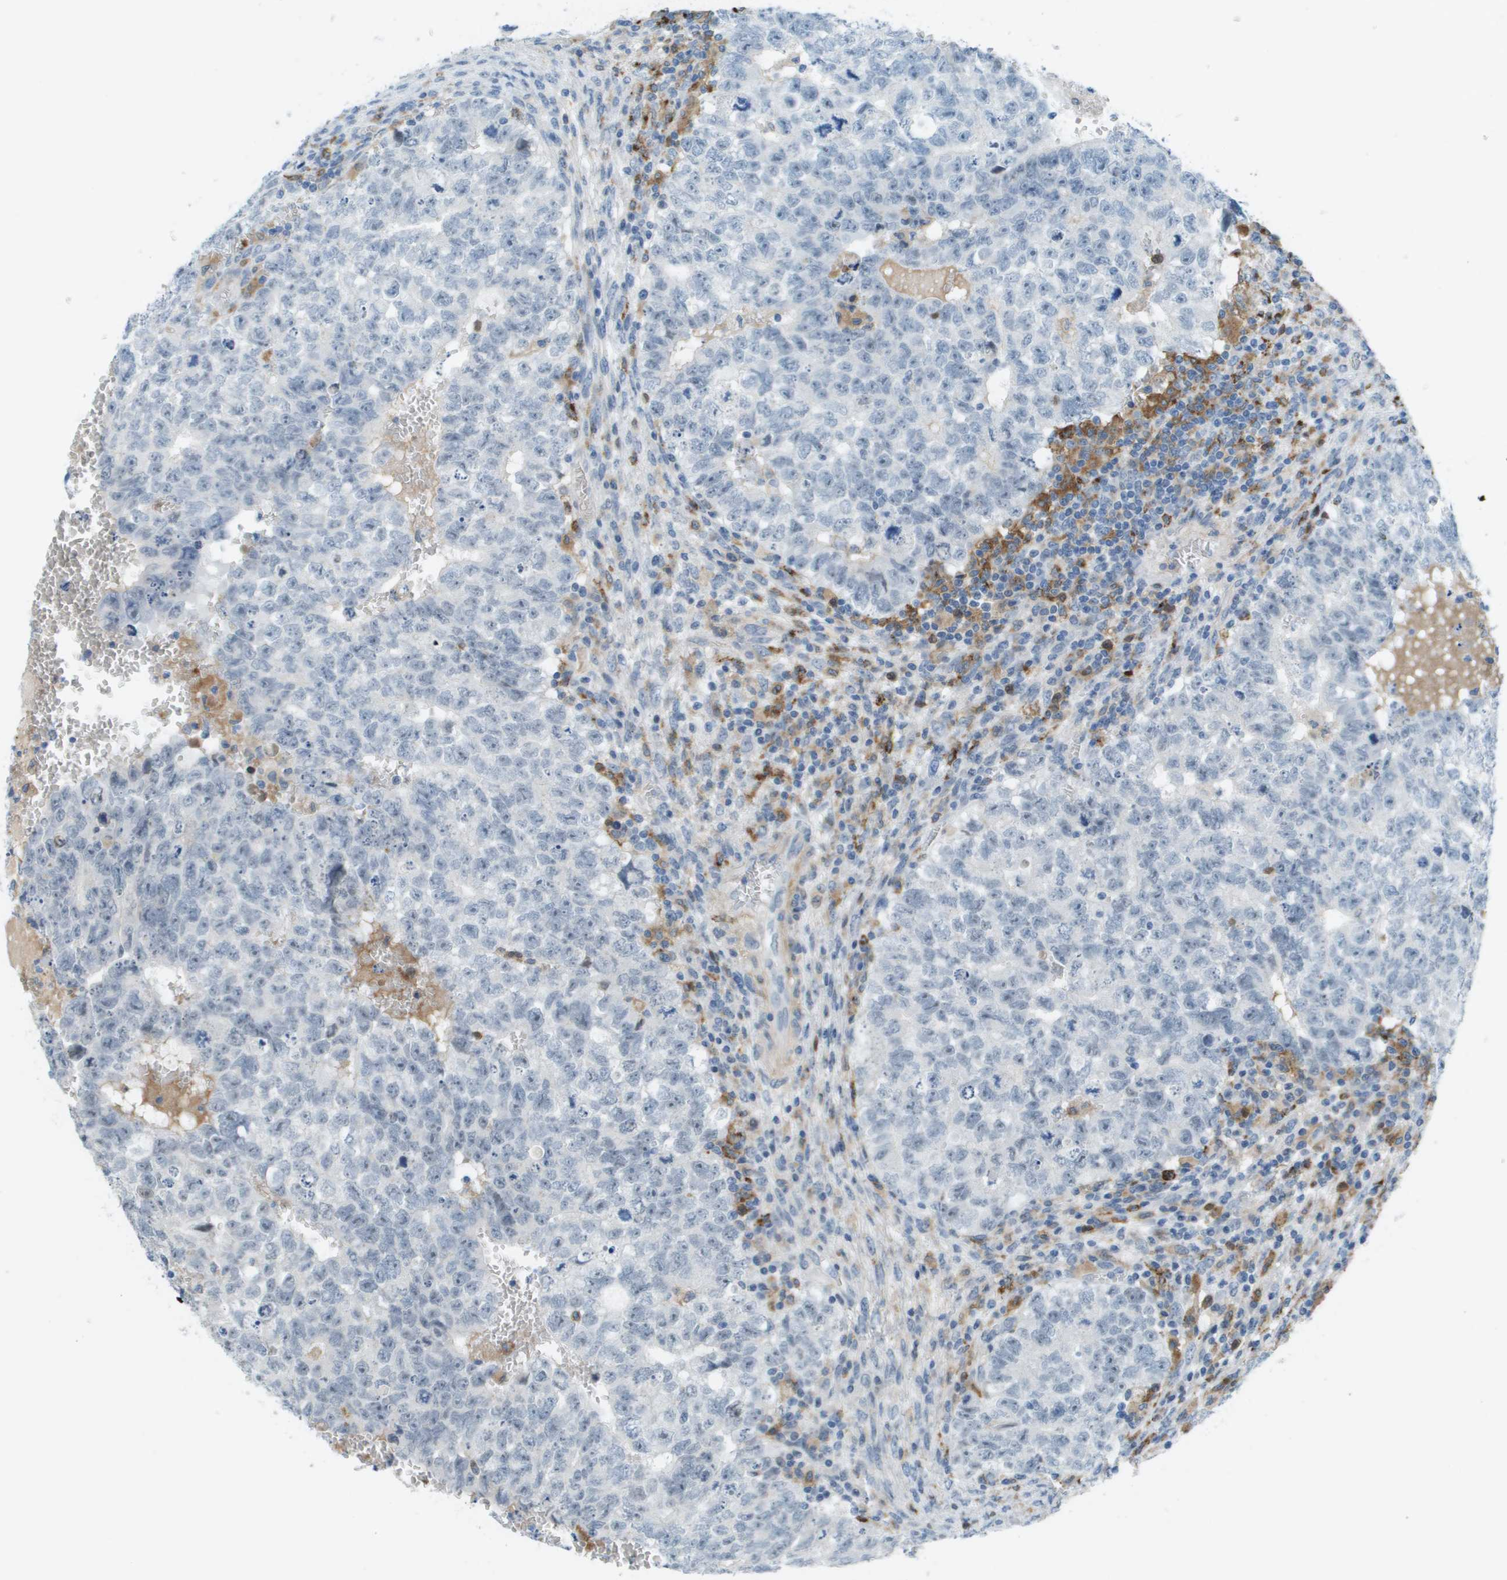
{"staining": {"intensity": "negative", "quantity": "none", "location": "none"}, "tissue": "testis cancer", "cell_type": "Tumor cells", "image_type": "cancer", "snomed": [{"axis": "morphology", "description": "Seminoma, NOS"}, {"axis": "morphology", "description": "Carcinoma, Embryonal, NOS"}, {"axis": "topography", "description": "Testis"}], "caption": "High power microscopy histopathology image of an immunohistochemistry micrograph of seminoma (testis), revealing no significant positivity in tumor cells.", "gene": "ZBTB43", "patient": {"sex": "male", "age": 38}}